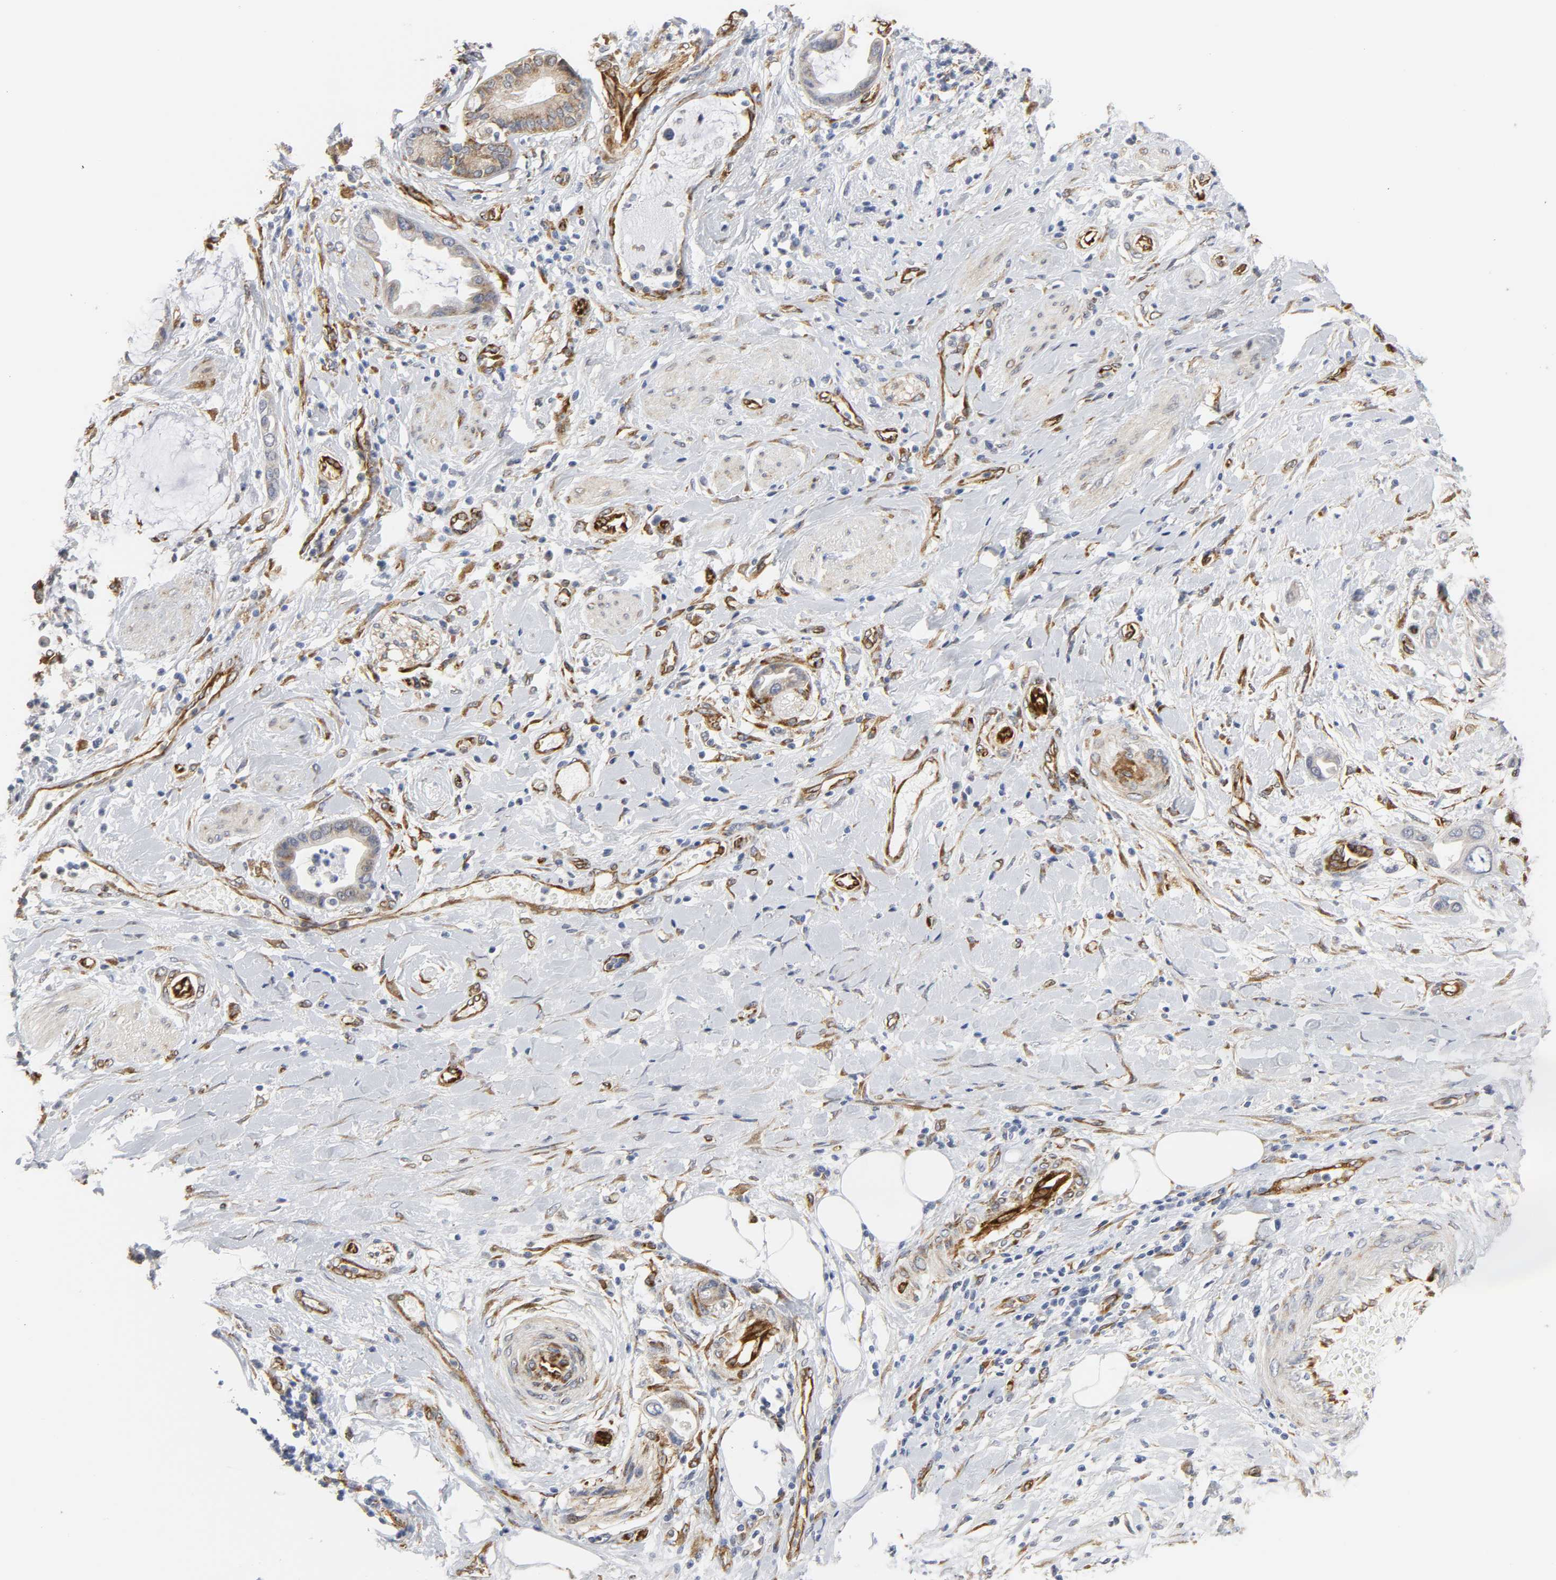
{"staining": {"intensity": "weak", "quantity": "25%-75%", "location": "cytoplasmic/membranous"}, "tissue": "pancreatic cancer", "cell_type": "Tumor cells", "image_type": "cancer", "snomed": [{"axis": "morphology", "description": "Adenocarcinoma, NOS"}, {"axis": "morphology", "description": "Adenocarcinoma, metastatic, NOS"}, {"axis": "topography", "description": "Lymph node"}, {"axis": "topography", "description": "Pancreas"}, {"axis": "topography", "description": "Duodenum"}], "caption": "A low amount of weak cytoplasmic/membranous positivity is seen in approximately 25%-75% of tumor cells in metastatic adenocarcinoma (pancreatic) tissue.", "gene": "DOCK1", "patient": {"sex": "female", "age": 64}}